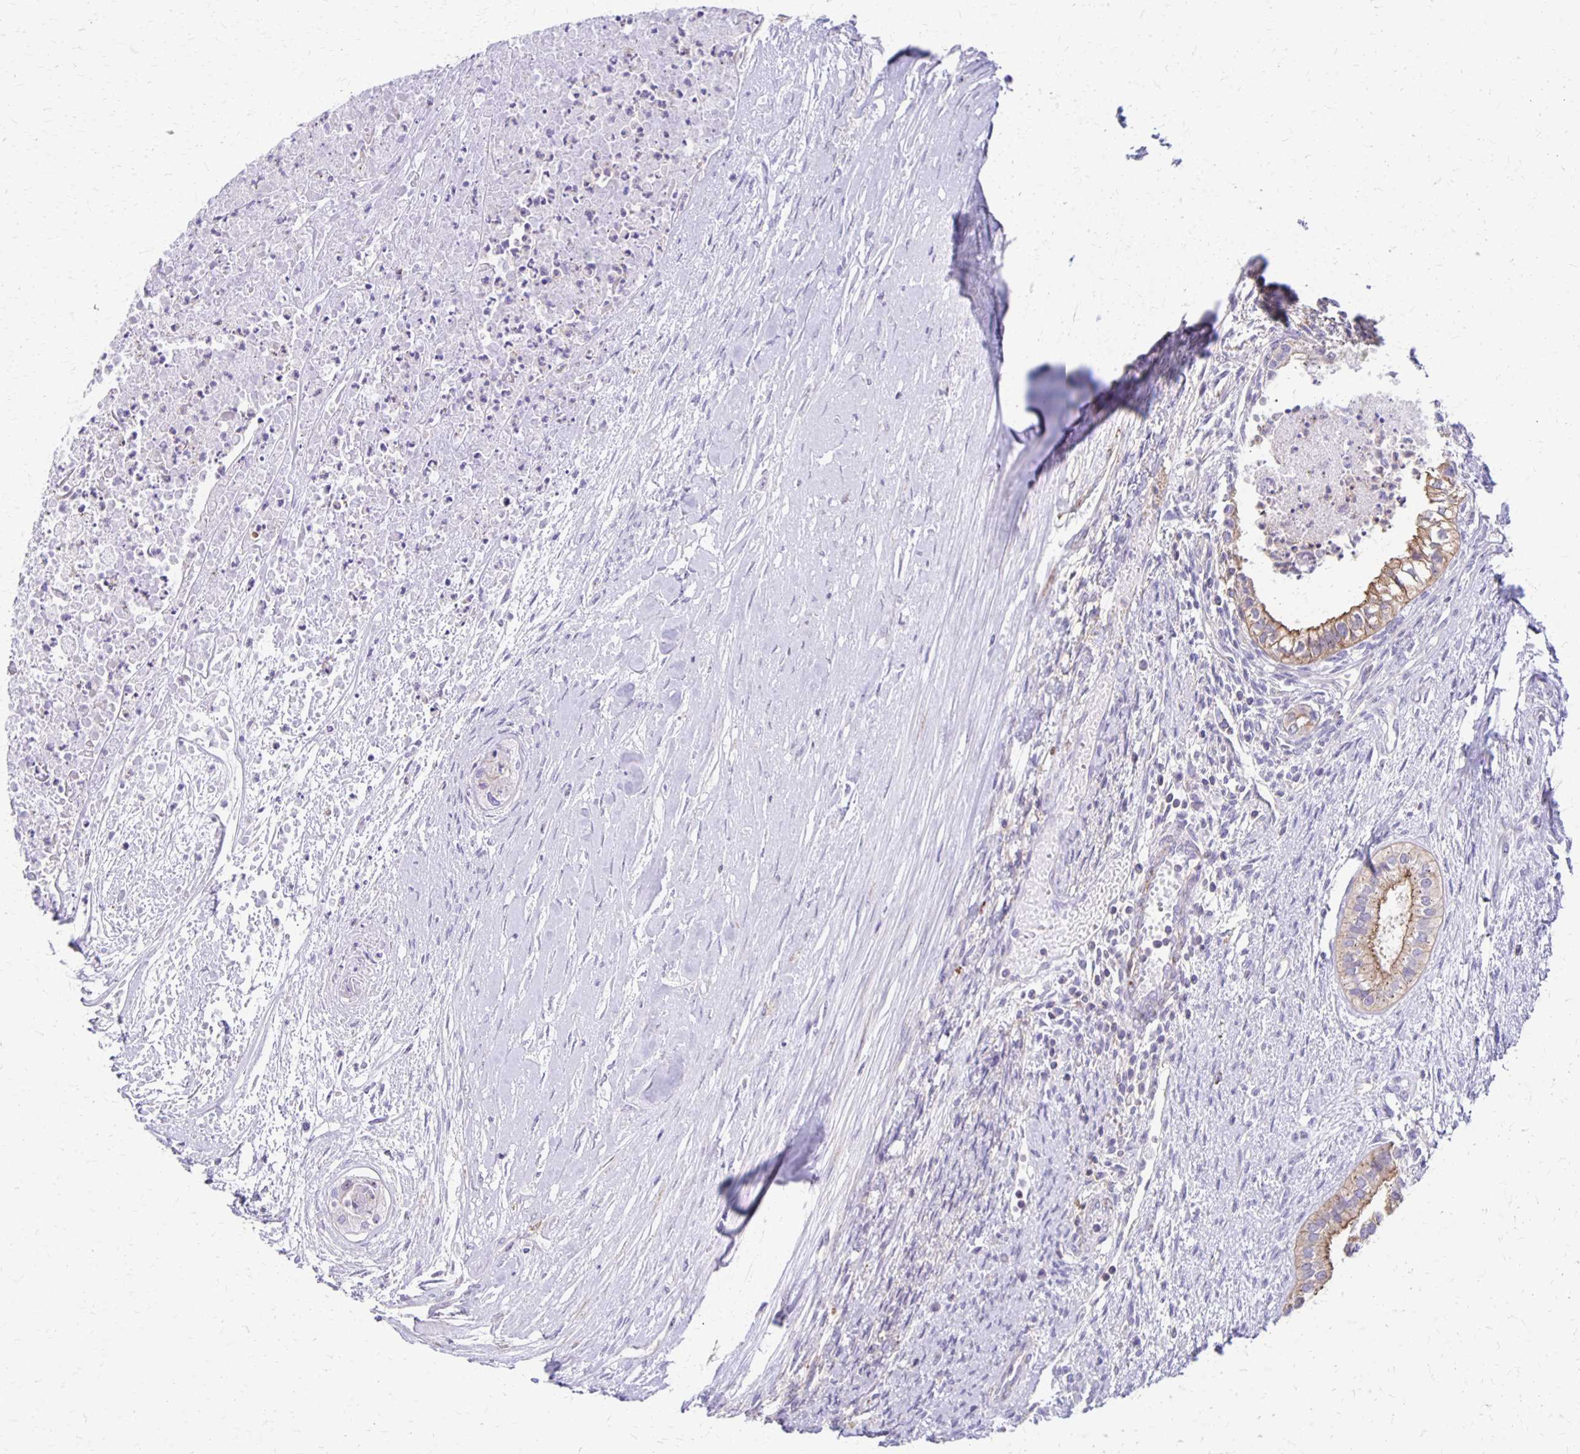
{"staining": {"intensity": "moderate", "quantity": "<25%", "location": "cytoplasmic/membranous"}, "tissue": "testis cancer", "cell_type": "Tumor cells", "image_type": "cancer", "snomed": [{"axis": "morphology", "description": "Carcinoma, Embryonal, NOS"}, {"axis": "topography", "description": "Testis"}], "caption": "There is low levels of moderate cytoplasmic/membranous staining in tumor cells of testis cancer, as demonstrated by immunohistochemical staining (brown color).", "gene": "SEPTIN5", "patient": {"sex": "male", "age": 37}}